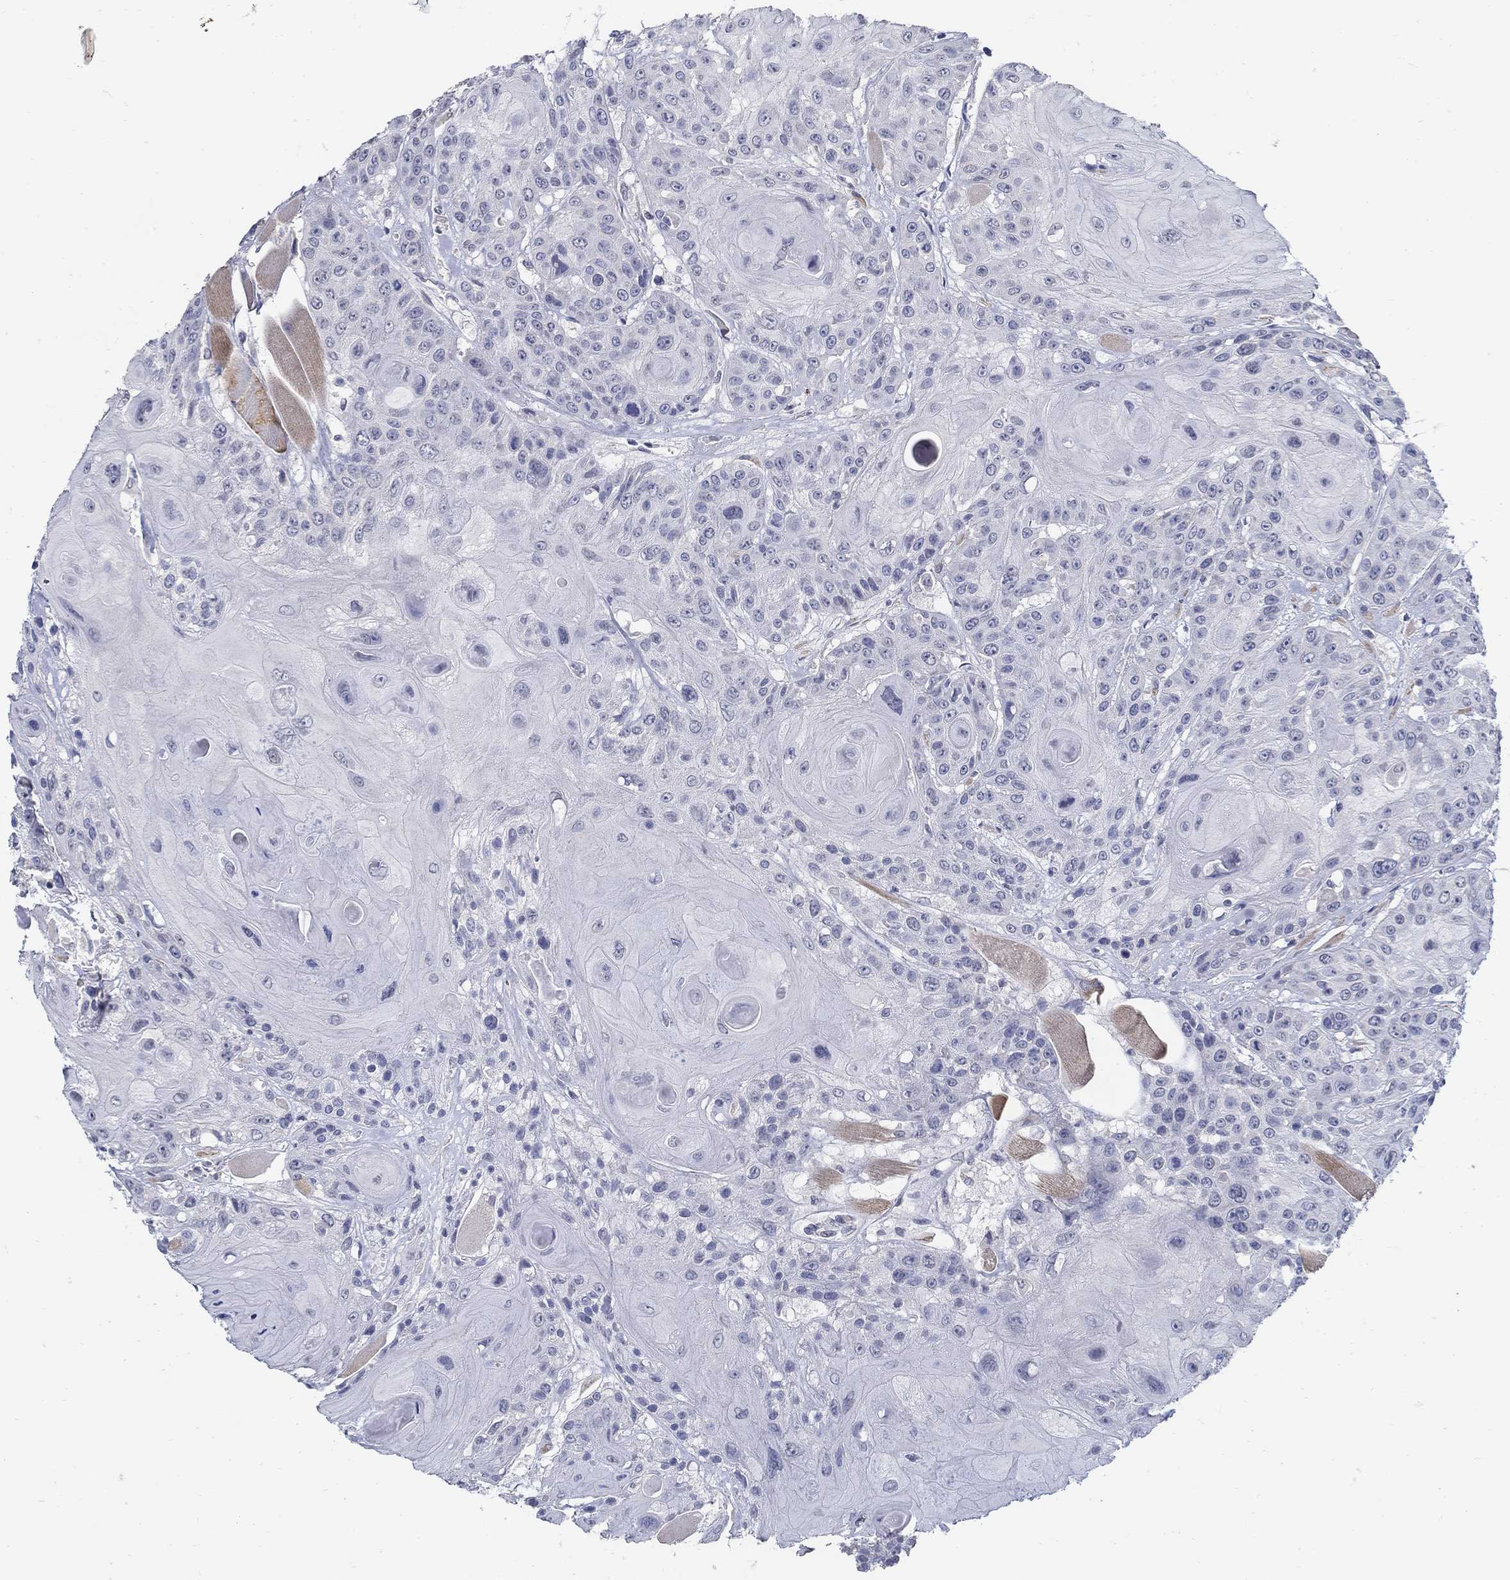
{"staining": {"intensity": "negative", "quantity": "none", "location": "none"}, "tissue": "head and neck cancer", "cell_type": "Tumor cells", "image_type": "cancer", "snomed": [{"axis": "morphology", "description": "Squamous cell carcinoma, NOS"}, {"axis": "topography", "description": "Head-Neck"}], "caption": "The micrograph exhibits no significant positivity in tumor cells of head and neck squamous cell carcinoma. Brightfield microscopy of IHC stained with DAB (3,3'-diaminobenzidine) (brown) and hematoxylin (blue), captured at high magnification.", "gene": "USP29", "patient": {"sex": "female", "age": 59}}